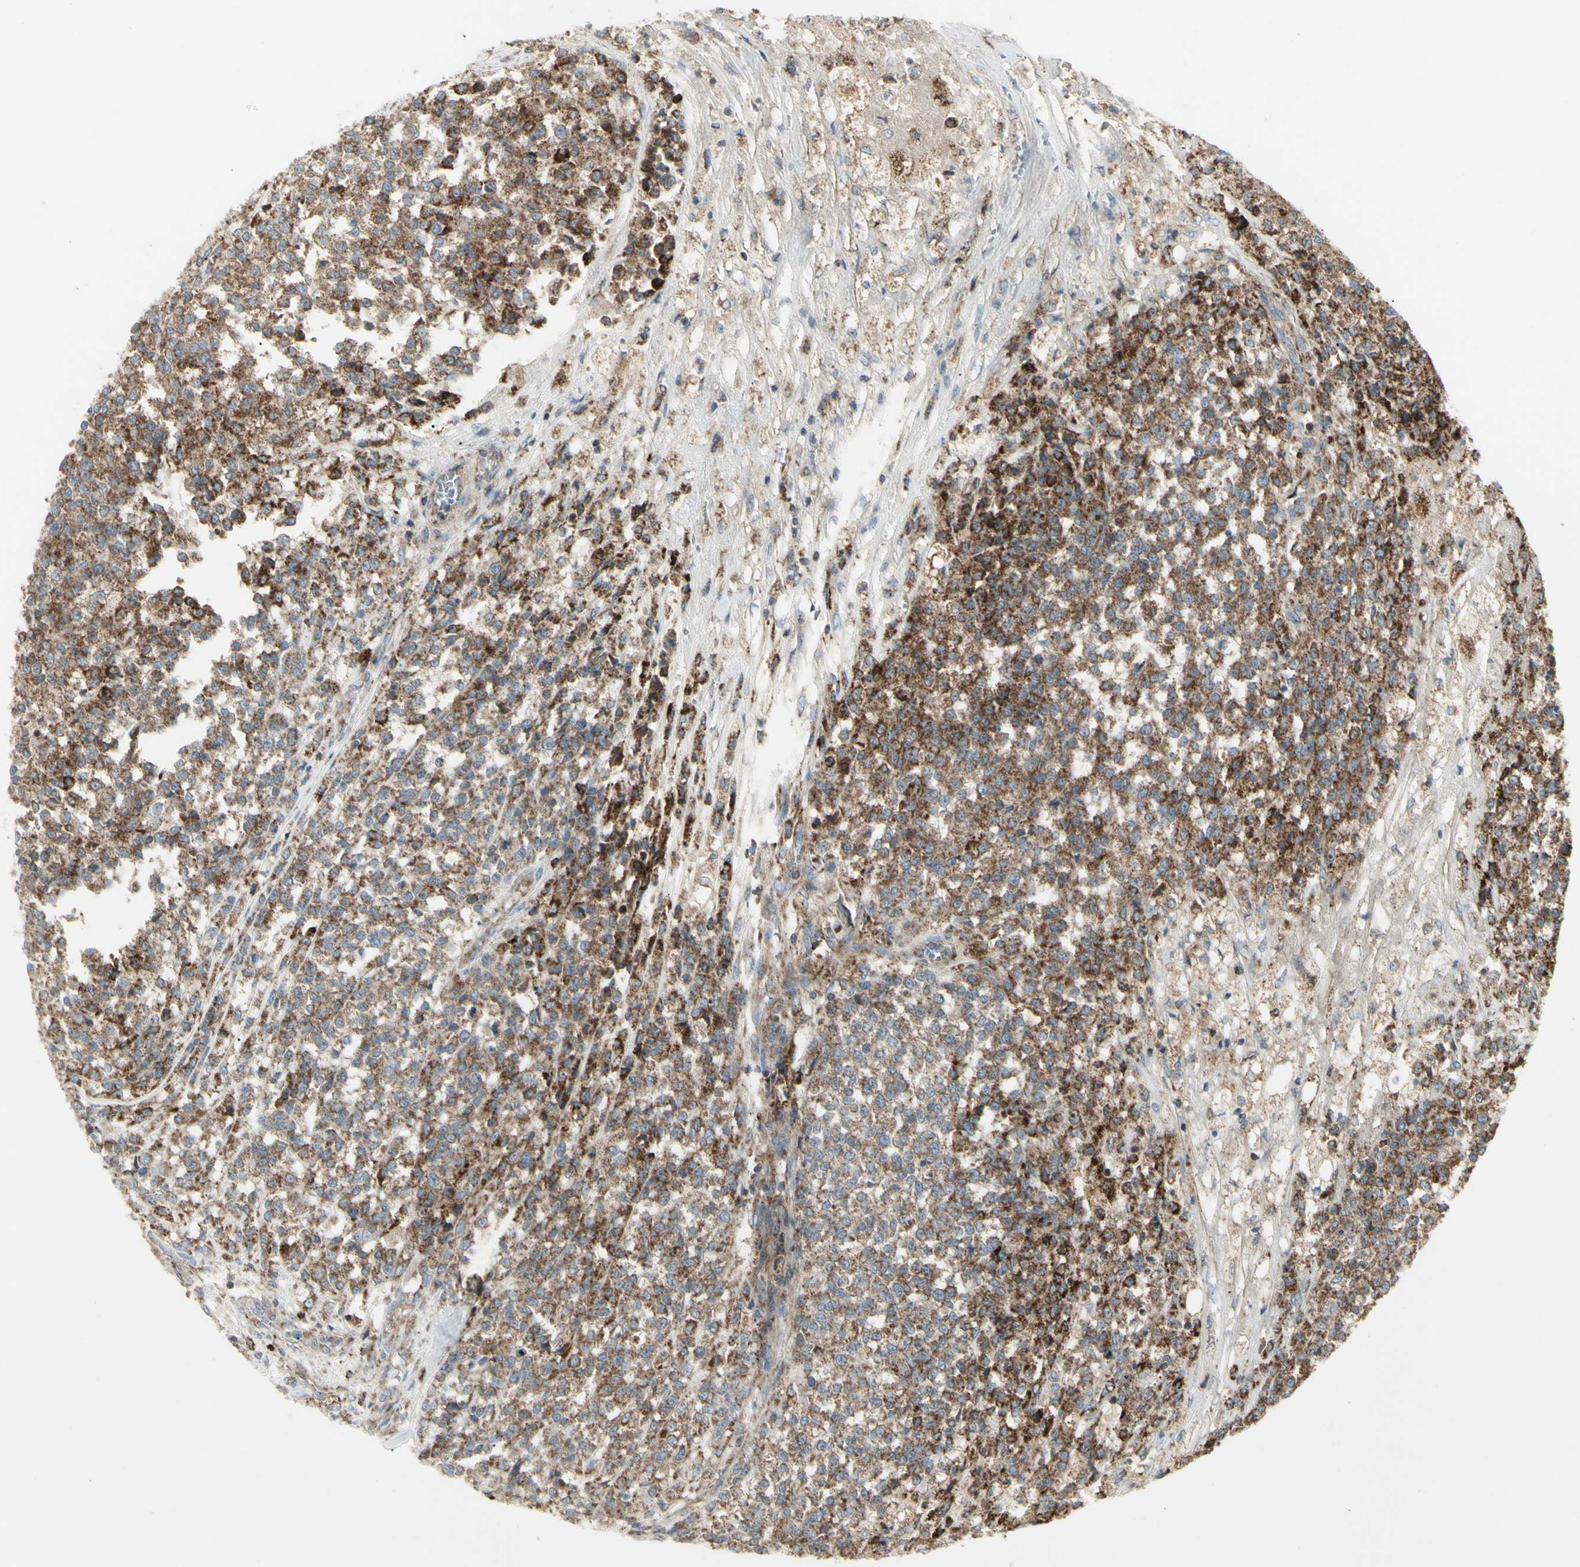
{"staining": {"intensity": "strong", "quantity": ">75%", "location": "cytoplasmic/membranous"}, "tissue": "testis cancer", "cell_type": "Tumor cells", "image_type": "cancer", "snomed": [{"axis": "morphology", "description": "Seminoma, NOS"}, {"axis": "topography", "description": "Testis"}], "caption": "There is high levels of strong cytoplasmic/membranous expression in tumor cells of testis cancer, as demonstrated by immunohistochemical staining (brown color).", "gene": "CYB5R1", "patient": {"sex": "male", "age": 59}}